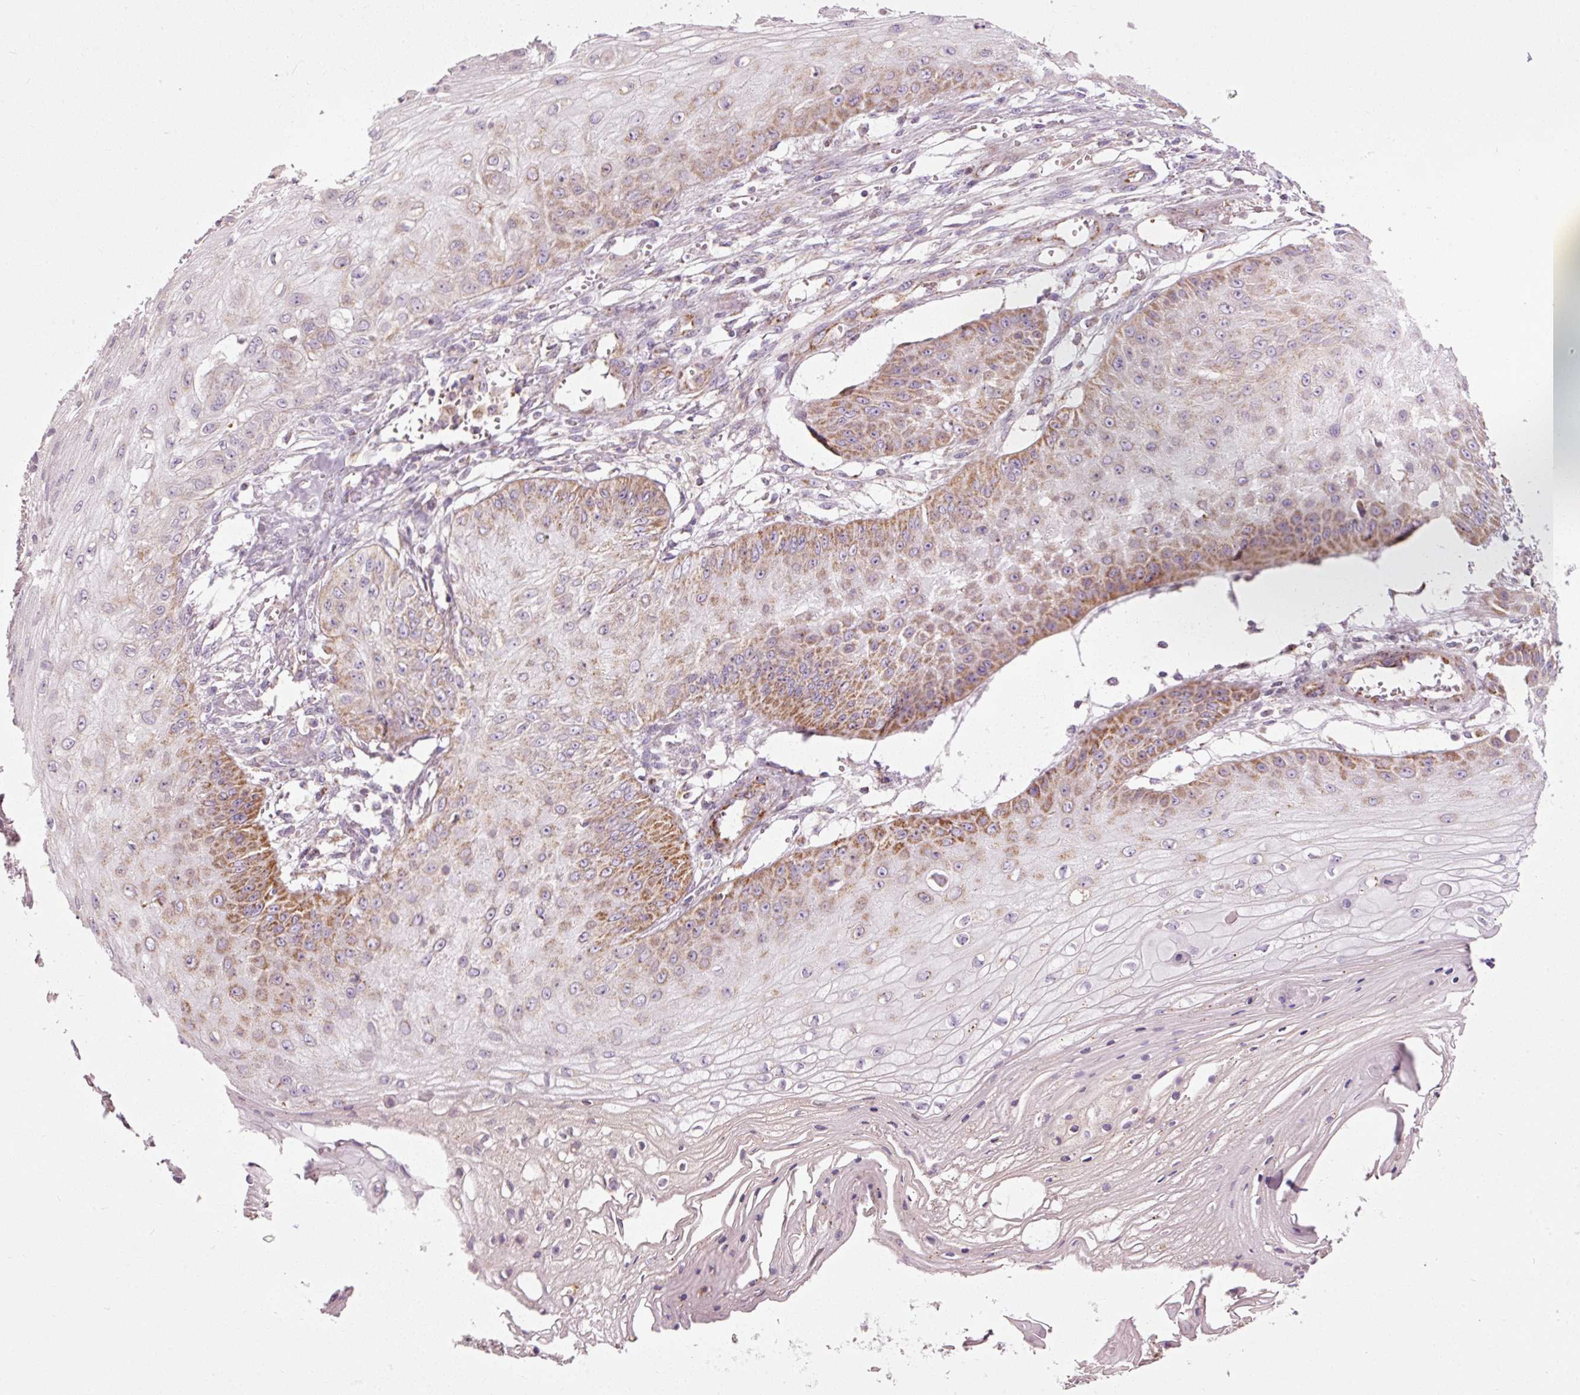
{"staining": {"intensity": "moderate", "quantity": "25%-75%", "location": "cytoplasmic/membranous"}, "tissue": "skin cancer", "cell_type": "Tumor cells", "image_type": "cancer", "snomed": [{"axis": "morphology", "description": "Squamous cell carcinoma, NOS"}, {"axis": "topography", "description": "Skin"}], "caption": "About 25%-75% of tumor cells in human skin cancer exhibit moderate cytoplasmic/membranous protein positivity as visualized by brown immunohistochemical staining.", "gene": "NDUFB4", "patient": {"sex": "male", "age": 70}}